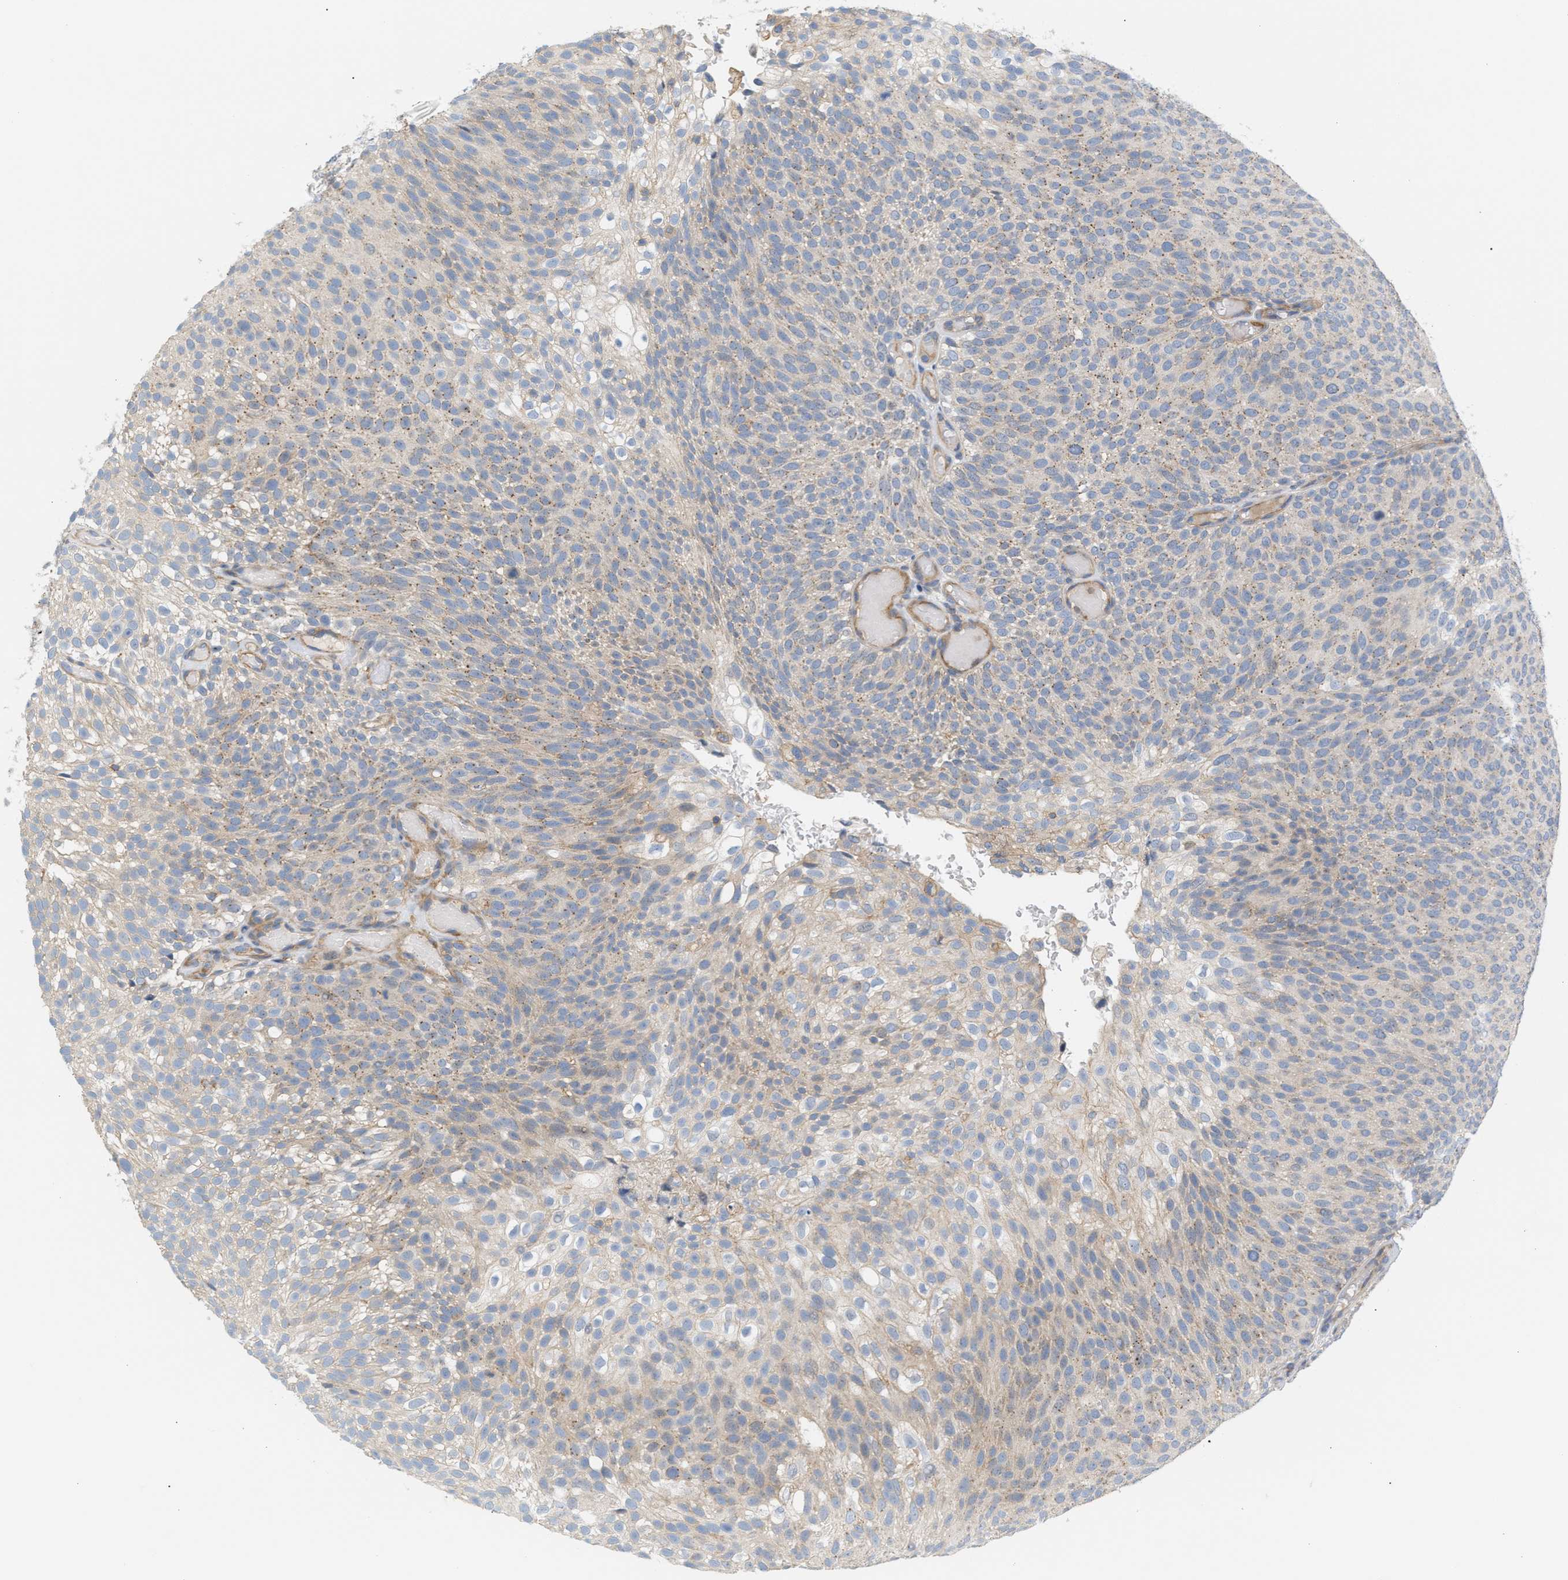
{"staining": {"intensity": "weak", "quantity": "25%-75%", "location": "cytoplasmic/membranous"}, "tissue": "urothelial cancer", "cell_type": "Tumor cells", "image_type": "cancer", "snomed": [{"axis": "morphology", "description": "Urothelial carcinoma, Low grade"}, {"axis": "topography", "description": "Urinary bladder"}], "caption": "Protein expression analysis of human urothelial carcinoma (low-grade) reveals weak cytoplasmic/membranous staining in about 25%-75% of tumor cells.", "gene": "LRCH1", "patient": {"sex": "male", "age": 78}}